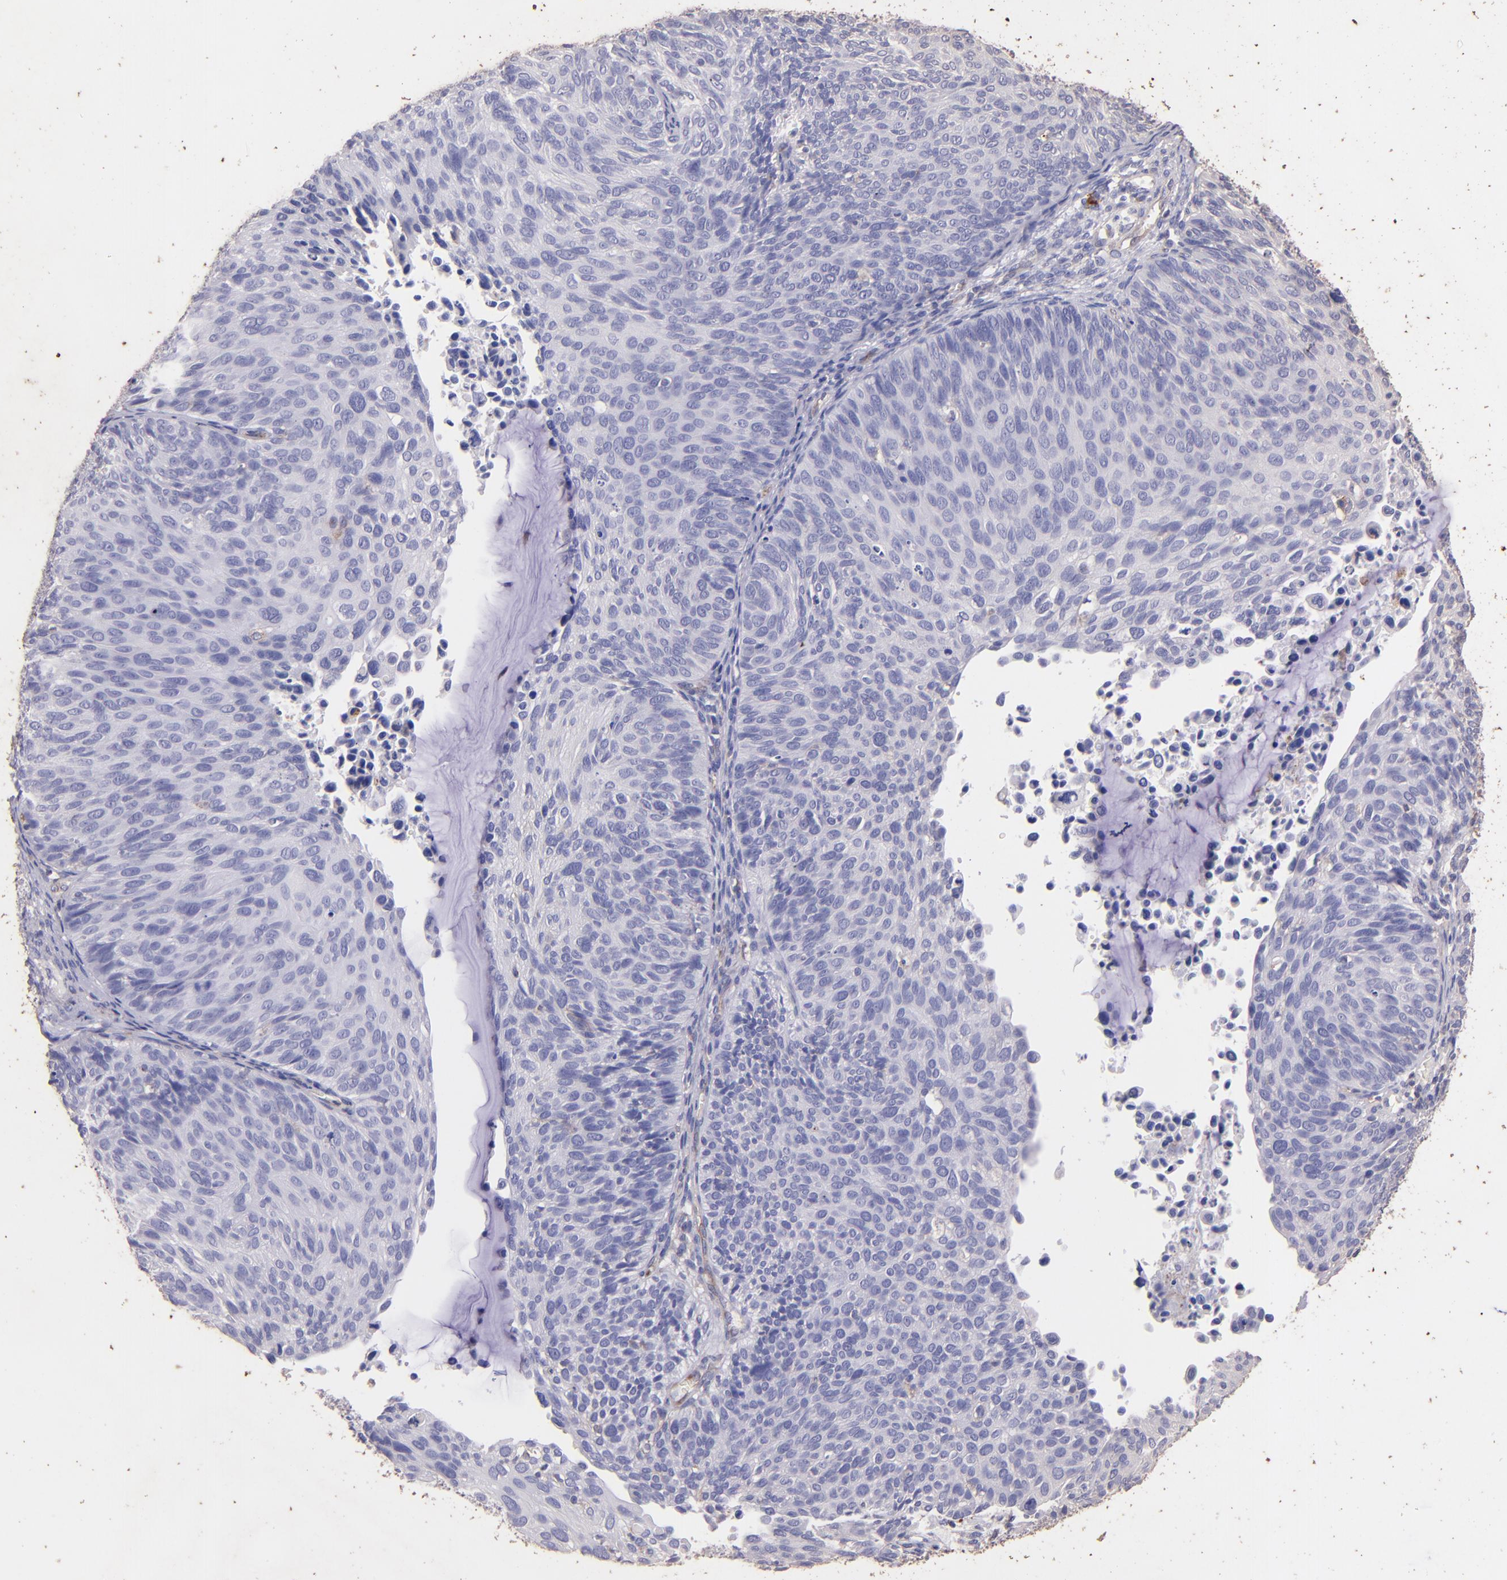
{"staining": {"intensity": "negative", "quantity": "none", "location": "none"}, "tissue": "cervical cancer", "cell_type": "Tumor cells", "image_type": "cancer", "snomed": [{"axis": "morphology", "description": "Squamous cell carcinoma, NOS"}, {"axis": "topography", "description": "Cervix"}], "caption": "Cervical cancer stained for a protein using immunohistochemistry displays no expression tumor cells.", "gene": "RET", "patient": {"sex": "female", "age": 36}}